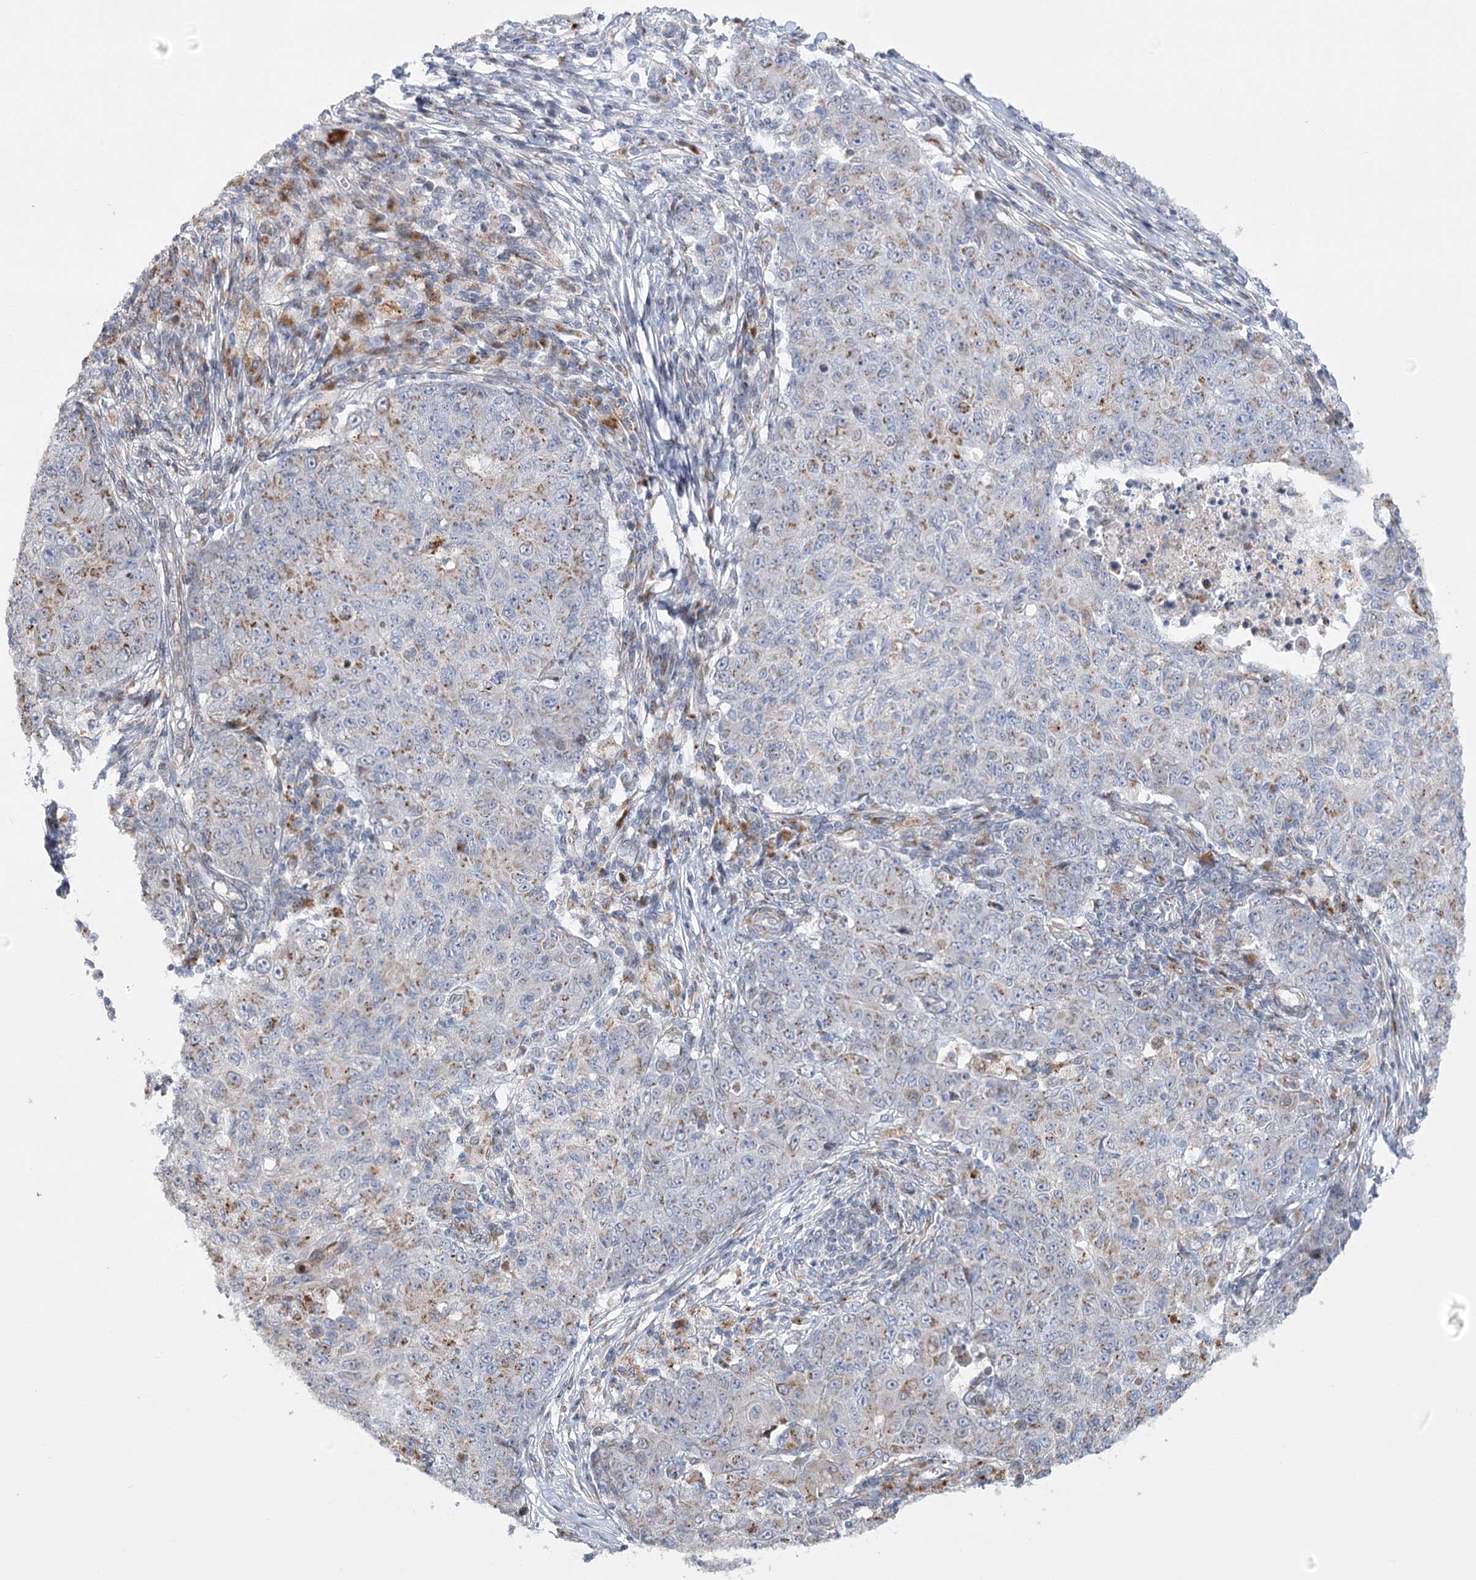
{"staining": {"intensity": "weak", "quantity": "25%-75%", "location": "cytoplasmic/membranous"}, "tissue": "ovarian cancer", "cell_type": "Tumor cells", "image_type": "cancer", "snomed": [{"axis": "morphology", "description": "Carcinoma, endometroid"}, {"axis": "topography", "description": "Ovary"}], "caption": "Protein expression analysis of endometroid carcinoma (ovarian) exhibits weak cytoplasmic/membranous staining in about 25%-75% of tumor cells. (Brightfield microscopy of DAB IHC at high magnification).", "gene": "NME7", "patient": {"sex": "female", "age": 42}}